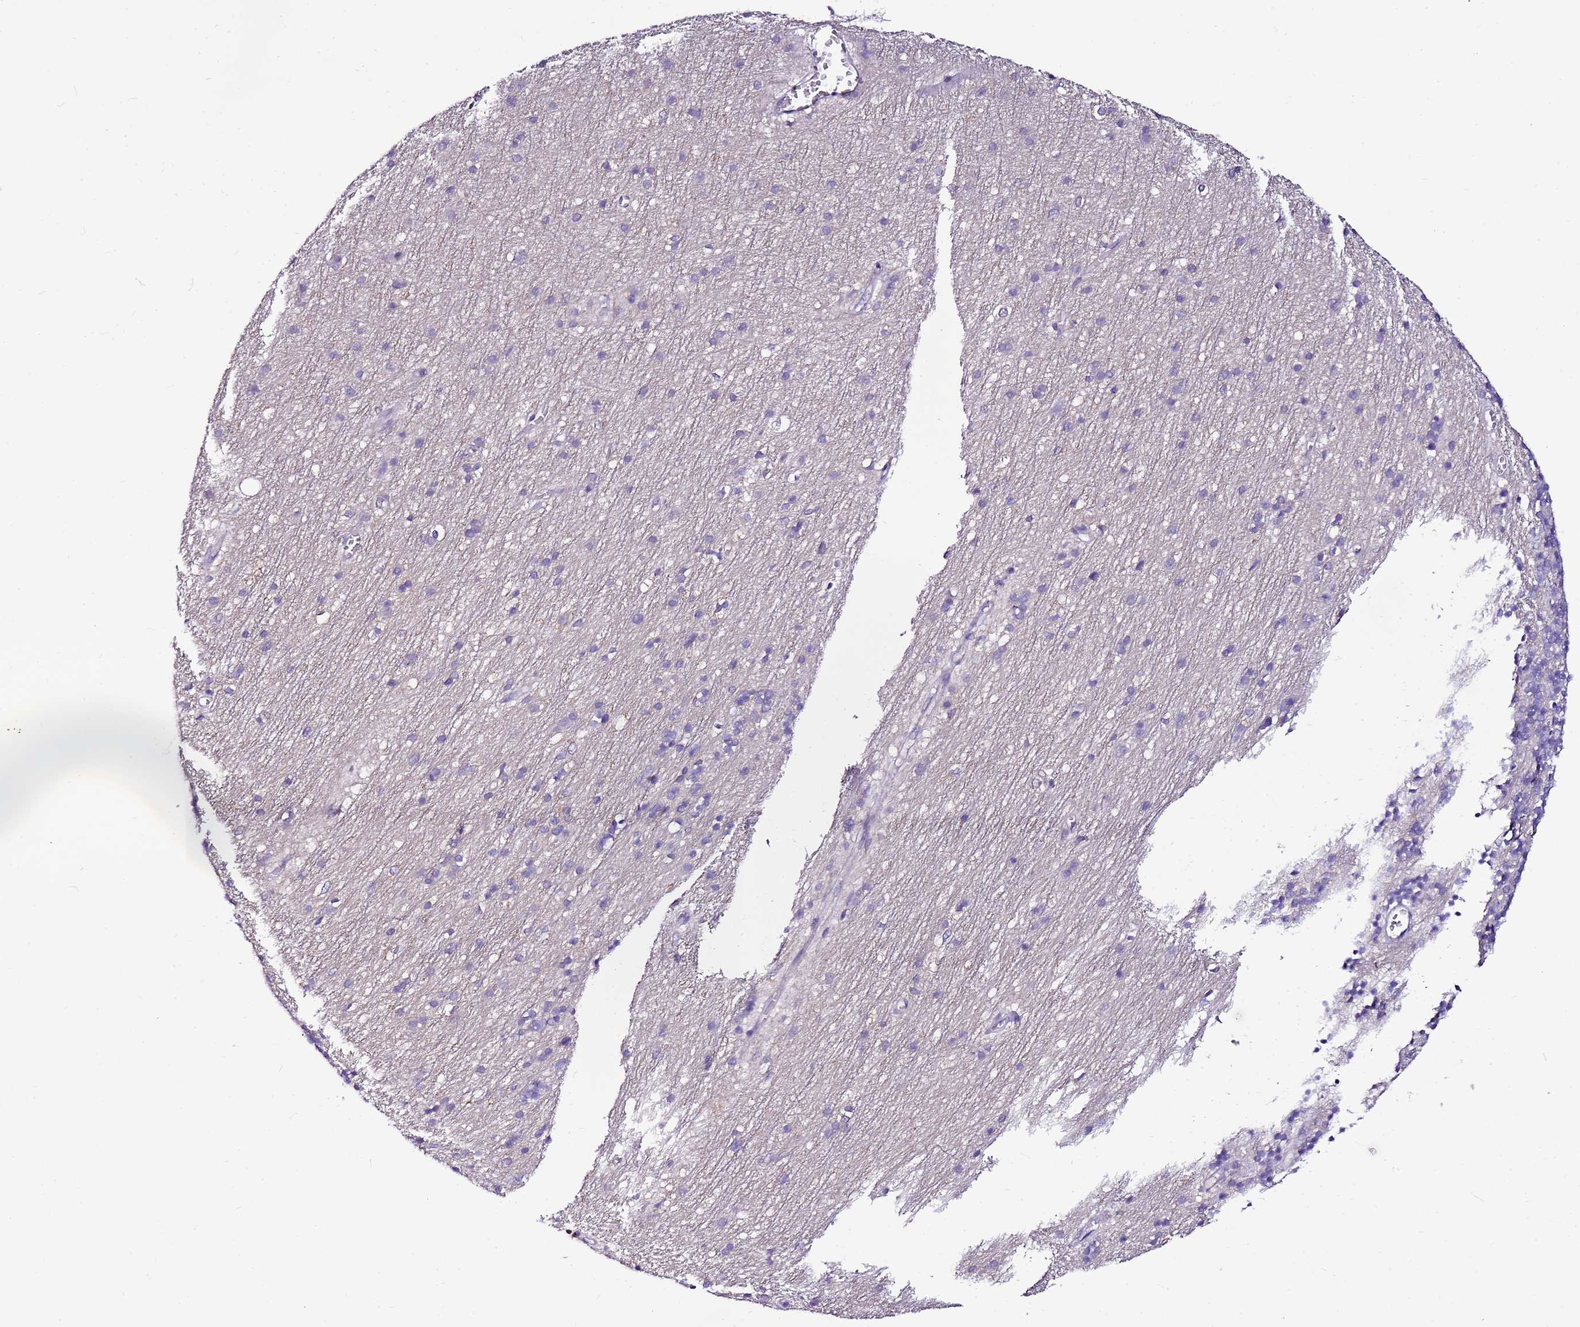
{"staining": {"intensity": "negative", "quantity": "none", "location": "none"}, "tissue": "cerebellum", "cell_type": "Cells in granular layer", "image_type": "normal", "snomed": [{"axis": "morphology", "description": "Normal tissue, NOS"}, {"axis": "topography", "description": "Cerebellum"}], "caption": "Immunohistochemistry photomicrograph of normal human cerebellum stained for a protein (brown), which exhibits no positivity in cells in granular layer. (DAB (3,3'-diaminobenzidine) IHC visualized using brightfield microscopy, high magnification).", "gene": "ATXN2L", "patient": {"sex": "male", "age": 54}}